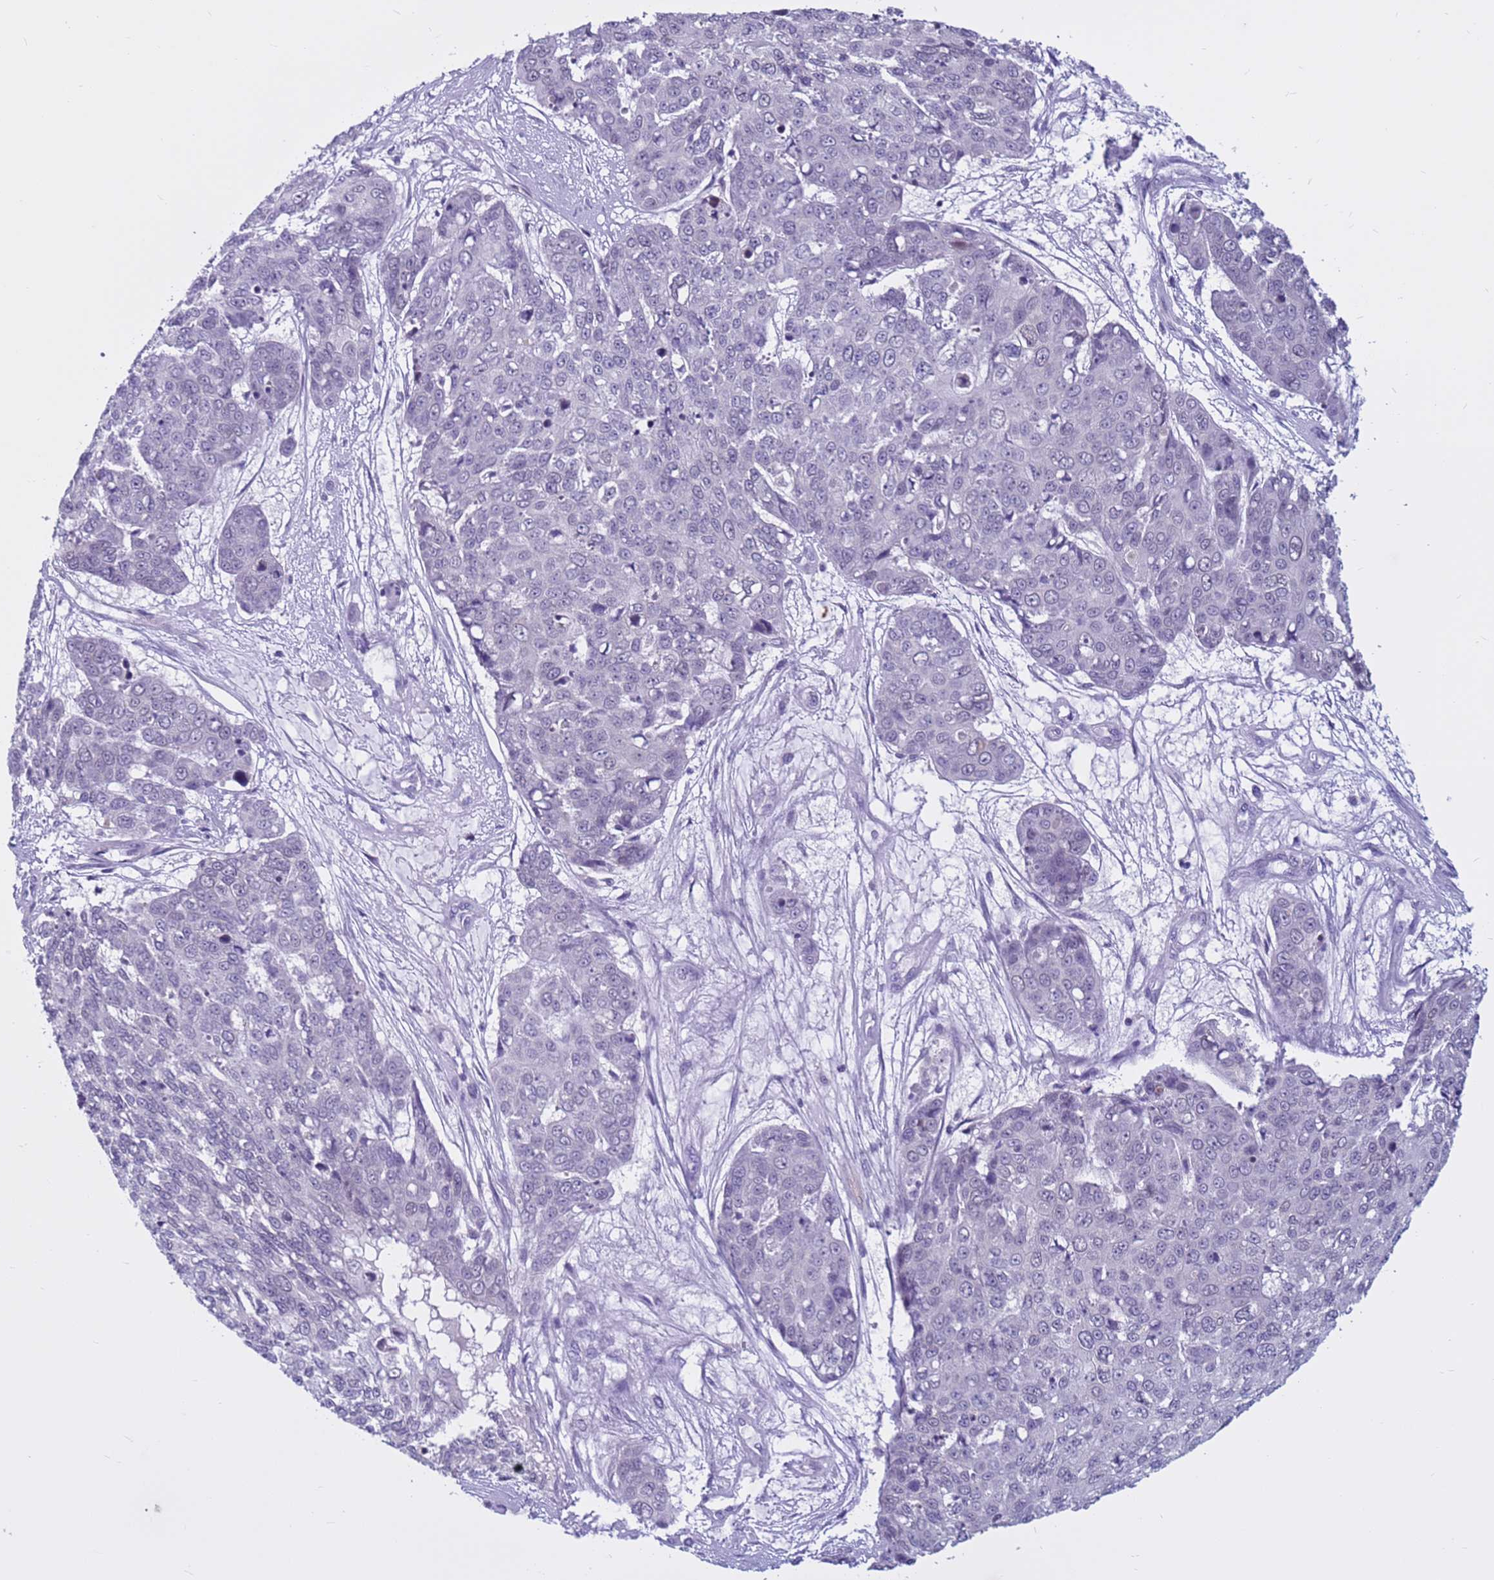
{"staining": {"intensity": "negative", "quantity": "none", "location": "none"}, "tissue": "skin cancer", "cell_type": "Tumor cells", "image_type": "cancer", "snomed": [{"axis": "morphology", "description": "Squamous cell carcinoma, NOS"}, {"axis": "topography", "description": "Skin"}], "caption": "The immunohistochemistry (IHC) histopathology image has no significant staining in tumor cells of skin cancer (squamous cell carcinoma) tissue.", "gene": "CDK2AP2", "patient": {"sex": "male", "age": 71}}